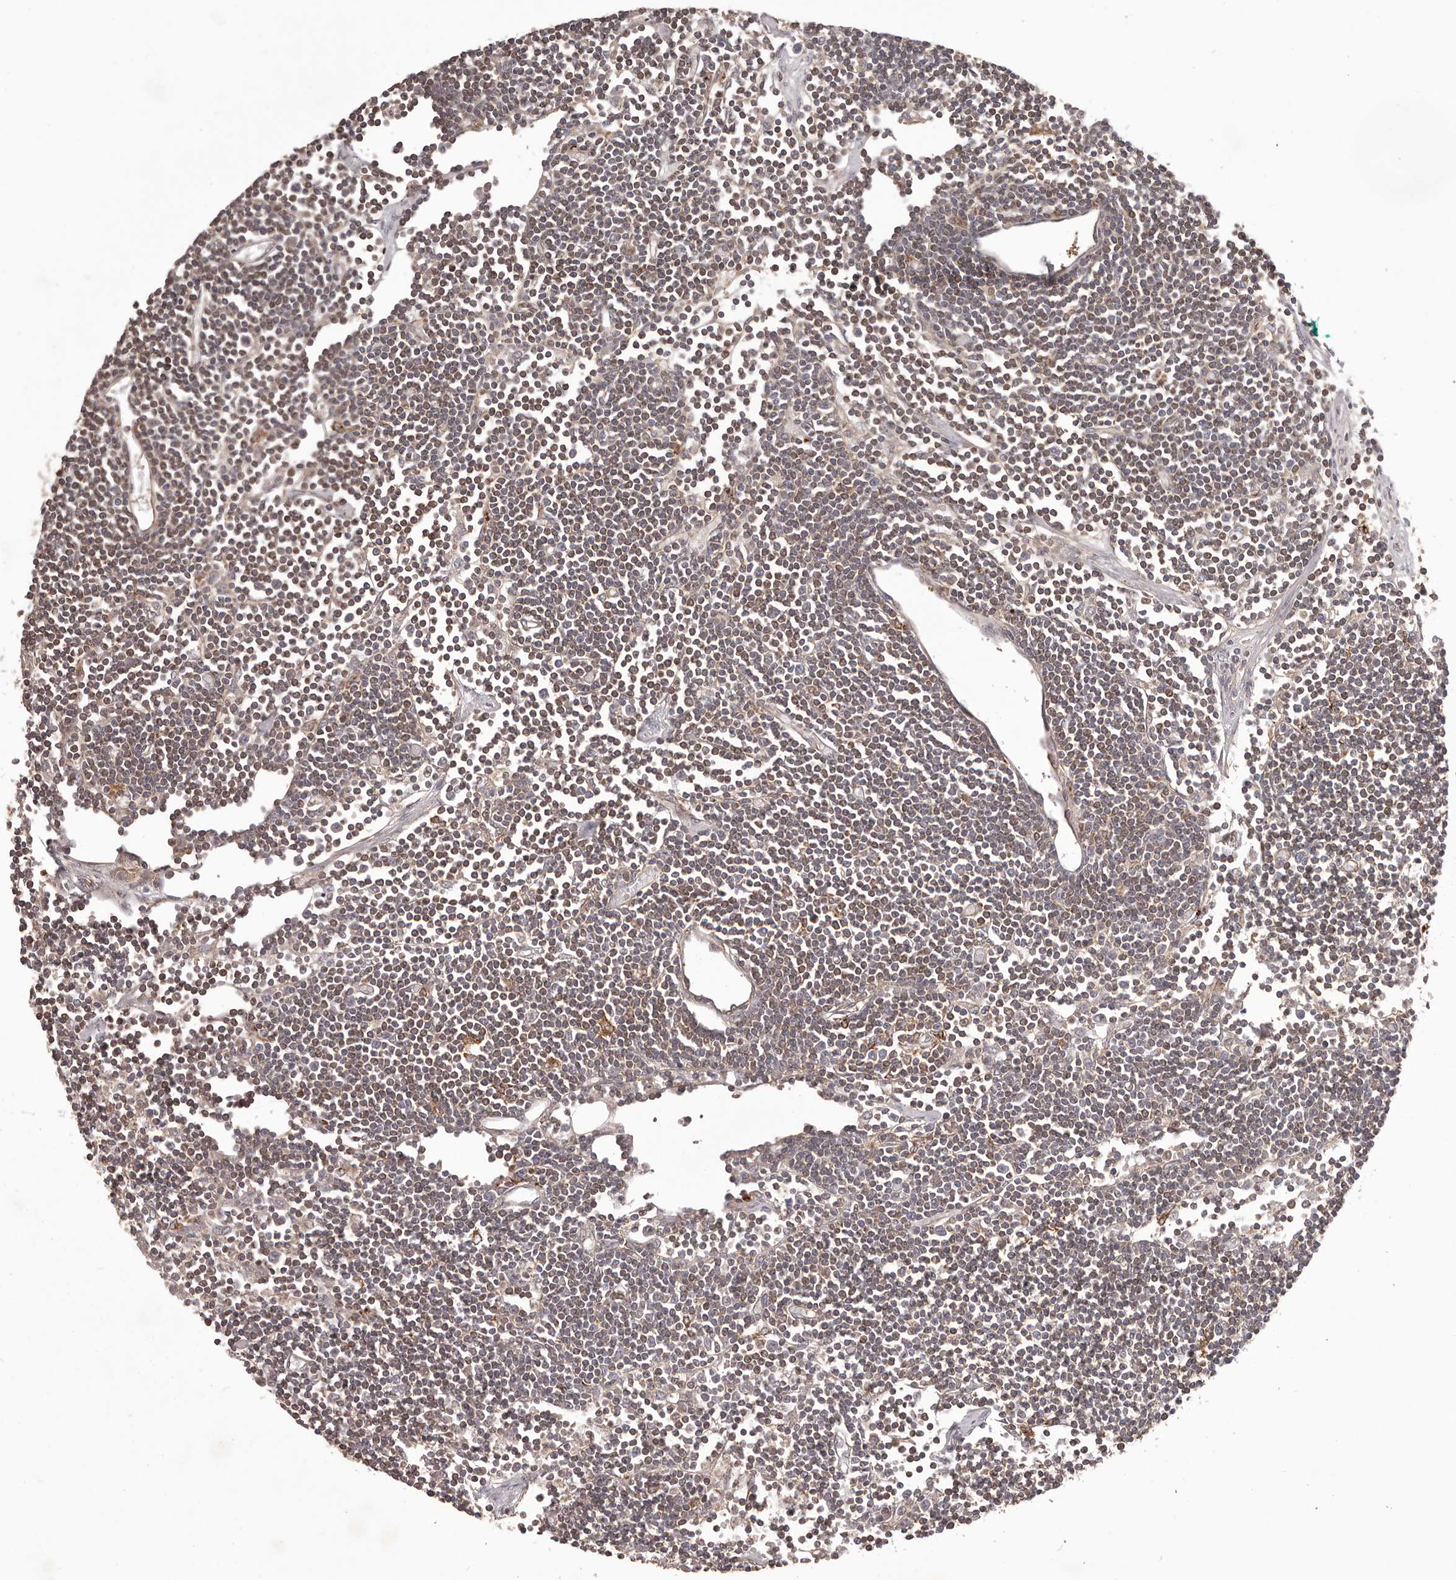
{"staining": {"intensity": "moderate", "quantity": ">75%", "location": "cytoplasmic/membranous"}, "tissue": "lymph node", "cell_type": "Germinal center cells", "image_type": "normal", "snomed": [{"axis": "morphology", "description": "Normal tissue, NOS"}, {"axis": "topography", "description": "Lymph node"}], "caption": "DAB immunohistochemical staining of benign lymph node shows moderate cytoplasmic/membranous protein staining in about >75% of germinal center cells. (brown staining indicates protein expression, while blue staining denotes nuclei).", "gene": "NFKBIA", "patient": {"sex": "female", "age": 11}}